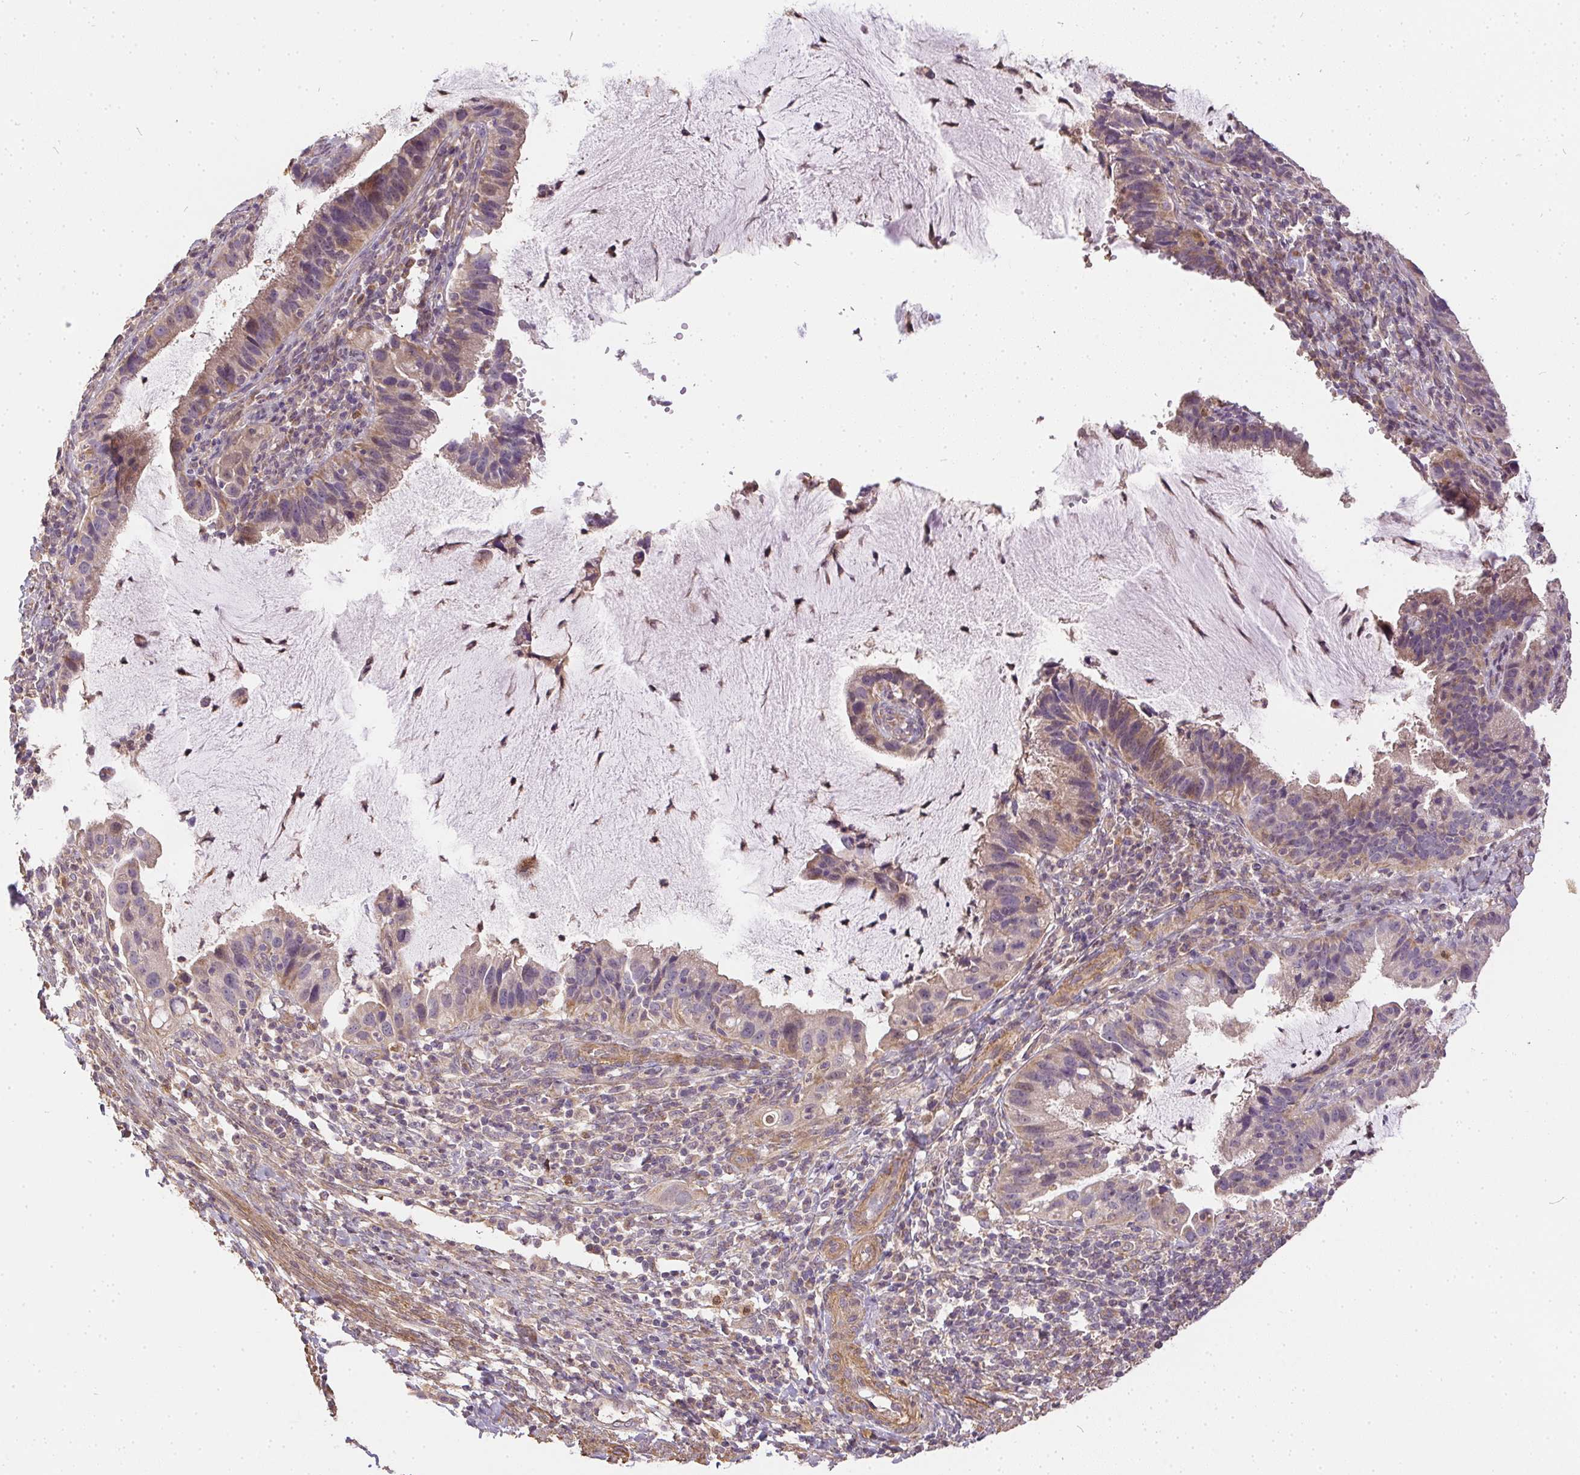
{"staining": {"intensity": "weak", "quantity": "25%-75%", "location": "cytoplasmic/membranous"}, "tissue": "cervical cancer", "cell_type": "Tumor cells", "image_type": "cancer", "snomed": [{"axis": "morphology", "description": "Adenocarcinoma, NOS"}, {"axis": "topography", "description": "Cervix"}], "caption": "Weak cytoplasmic/membranous protein positivity is present in approximately 25%-75% of tumor cells in adenocarcinoma (cervical).", "gene": "REV3L", "patient": {"sex": "female", "age": 34}}